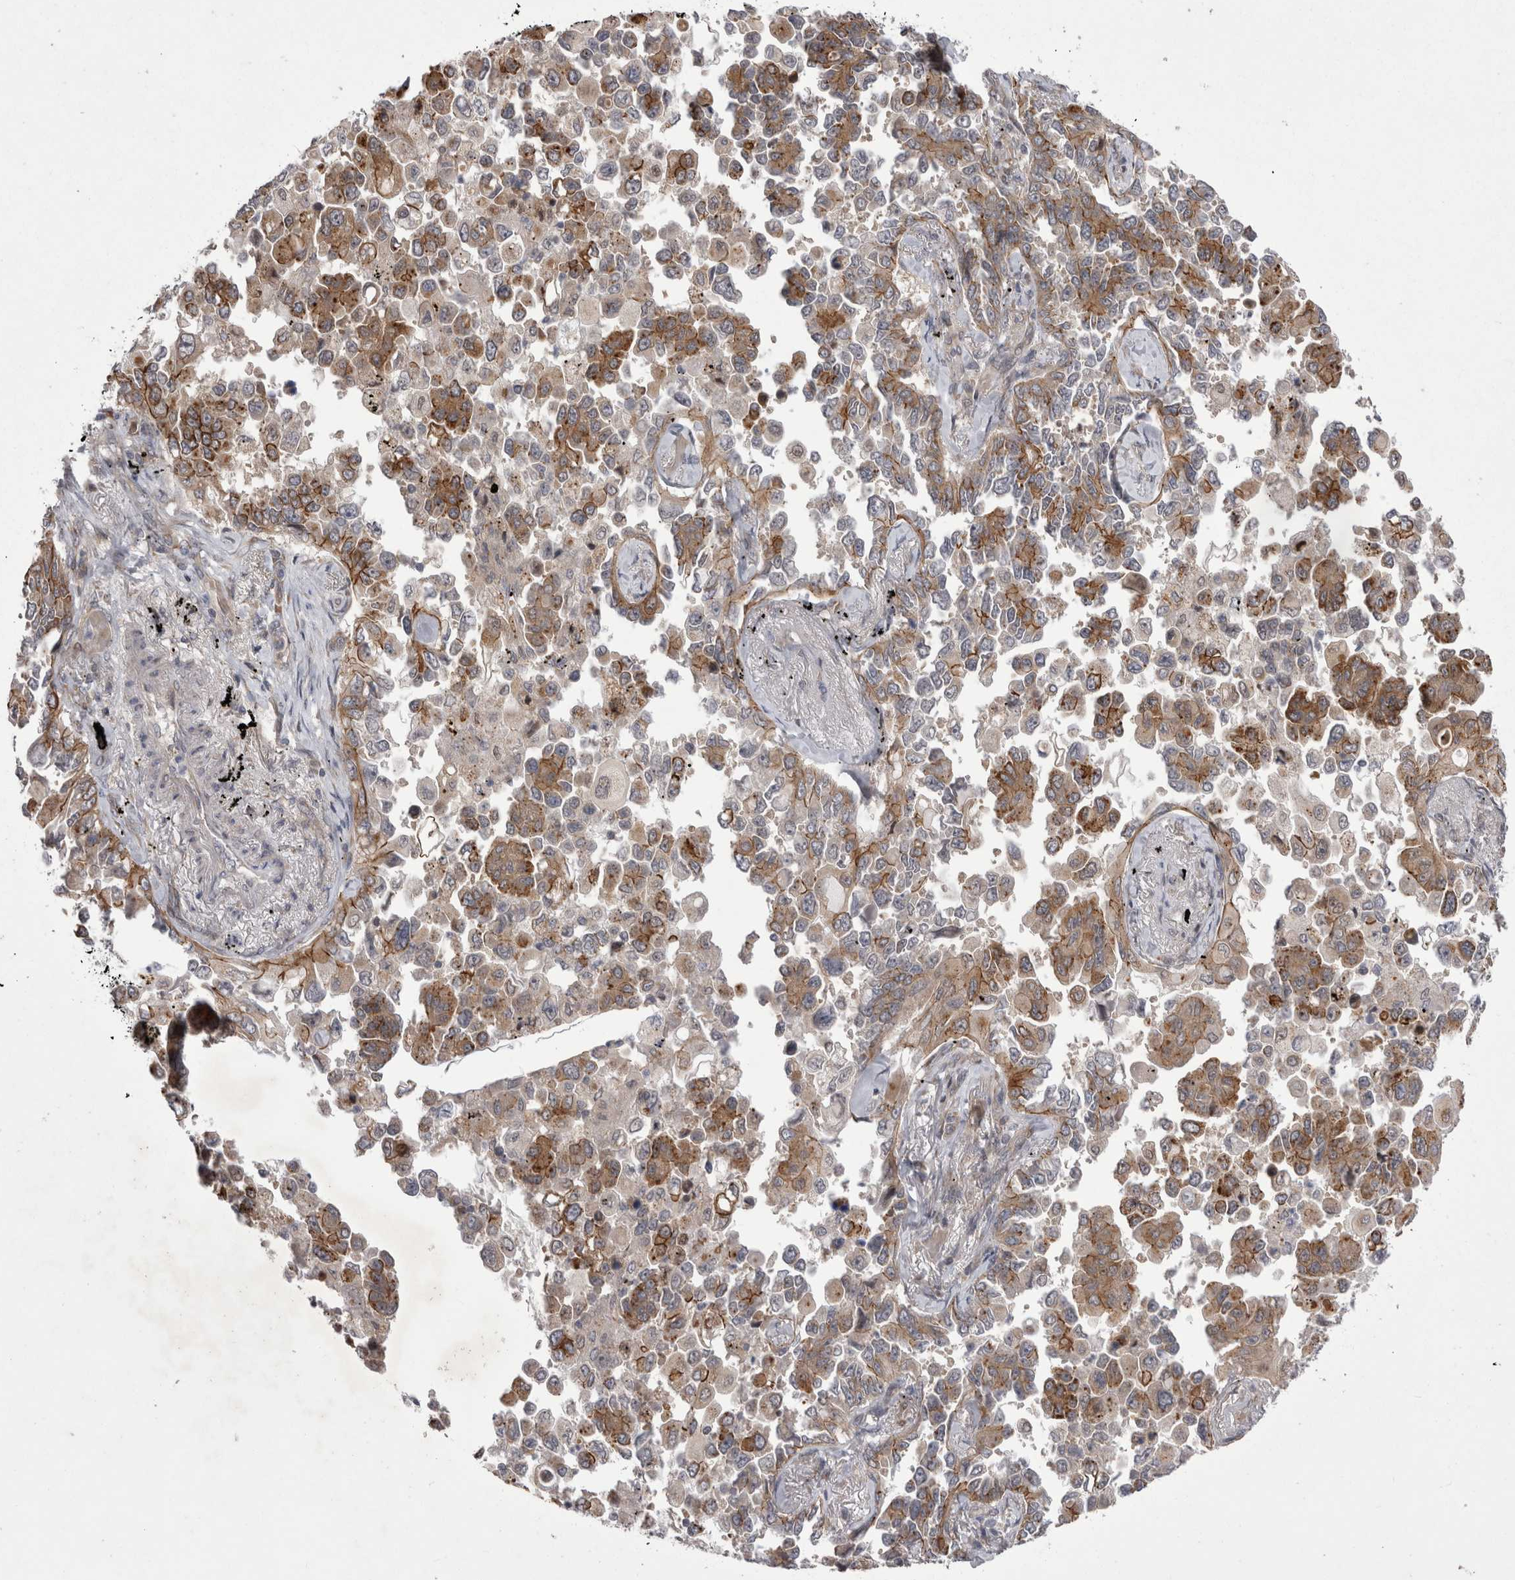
{"staining": {"intensity": "moderate", "quantity": ">75%", "location": "cytoplasmic/membranous"}, "tissue": "lung cancer", "cell_type": "Tumor cells", "image_type": "cancer", "snomed": [{"axis": "morphology", "description": "Adenocarcinoma, NOS"}, {"axis": "topography", "description": "Lung"}], "caption": "Lung cancer (adenocarcinoma) was stained to show a protein in brown. There is medium levels of moderate cytoplasmic/membranous positivity in about >75% of tumor cells.", "gene": "NENF", "patient": {"sex": "female", "age": 67}}